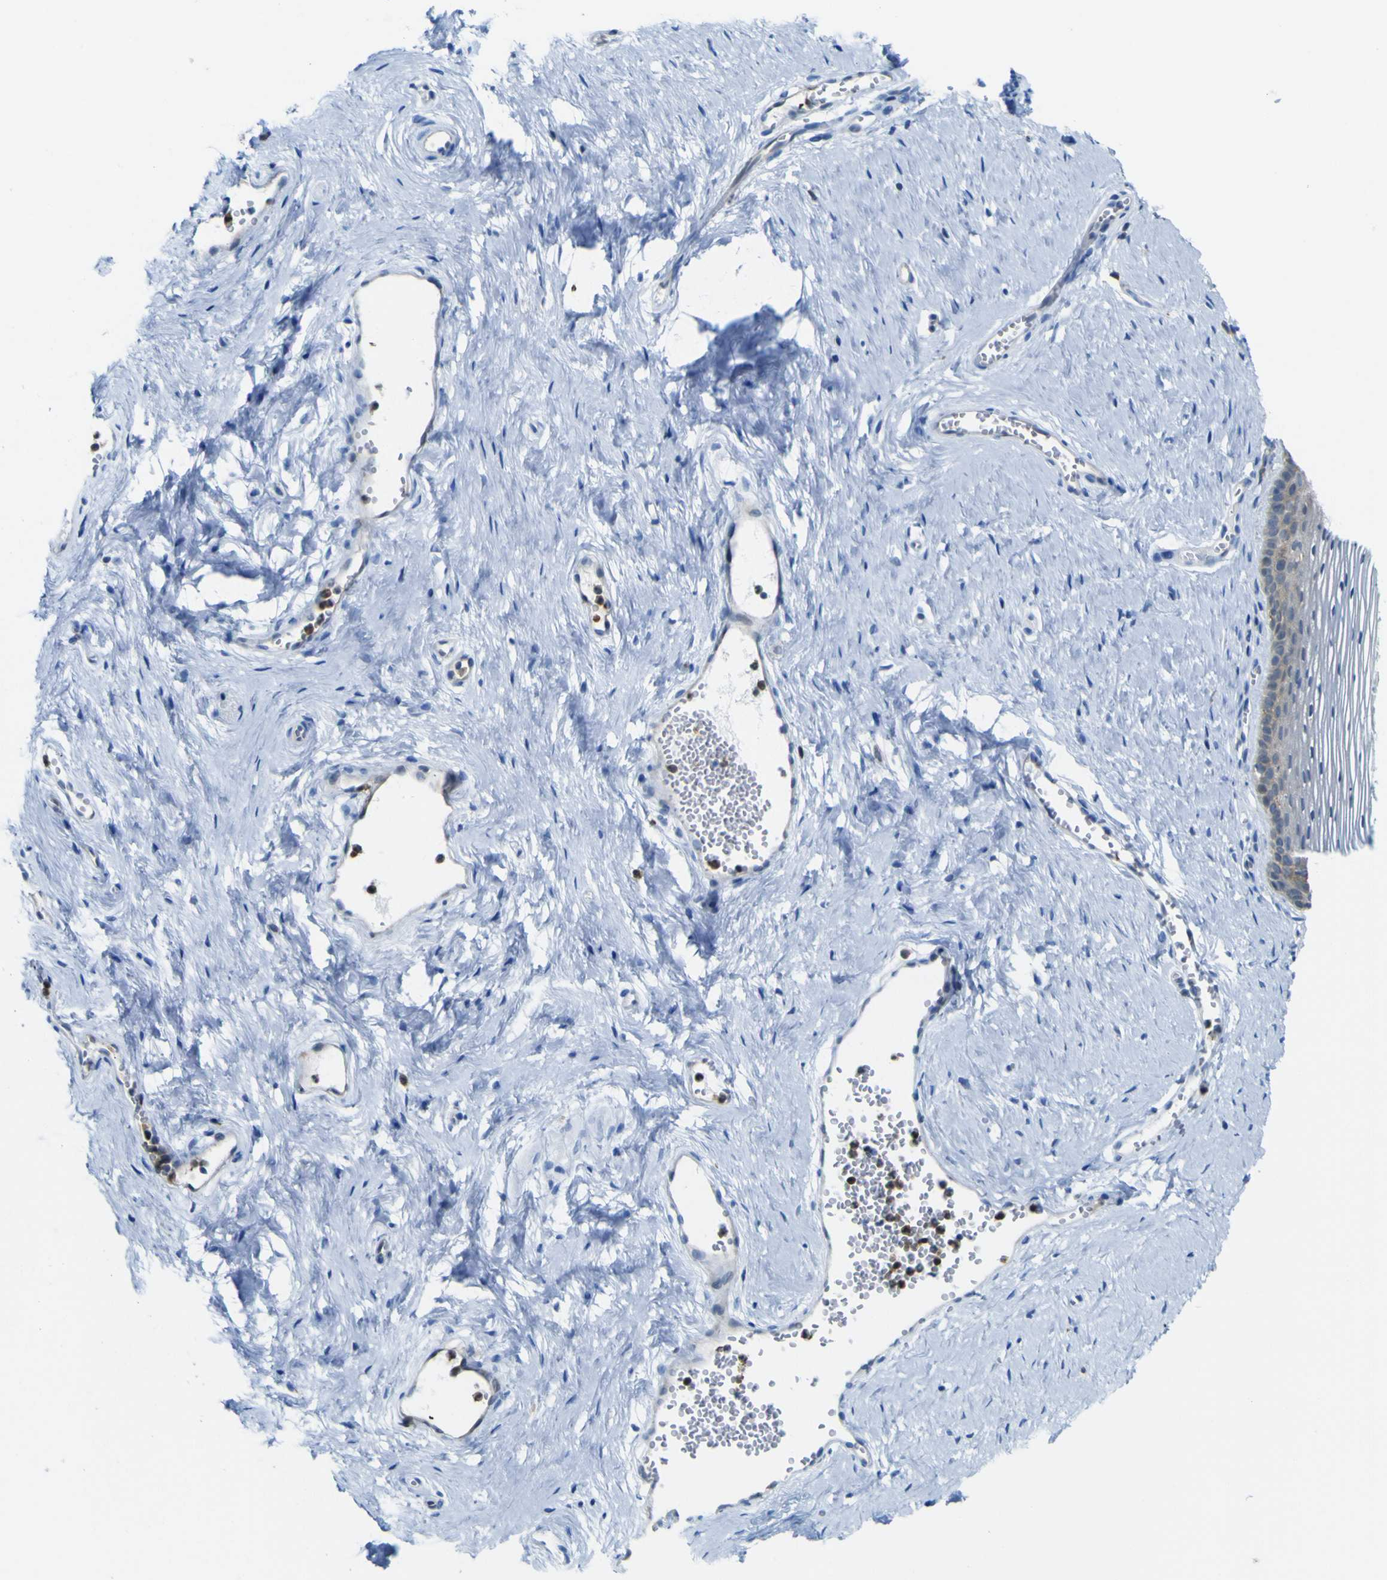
{"staining": {"intensity": "negative", "quantity": "none", "location": "none"}, "tissue": "vagina", "cell_type": "Squamous epithelial cells", "image_type": "normal", "snomed": [{"axis": "morphology", "description": "Normal tissue, NOS"}, {"axis": "topography", "description": "Vagina"}], "caption": "This is an immunohistochemistry (IHC) photomicrograph of benign vagina. There is no staining in squamous epithelial cells.", "gene": "ABHD3", "patient": {"sex": "female", "age": 32}}